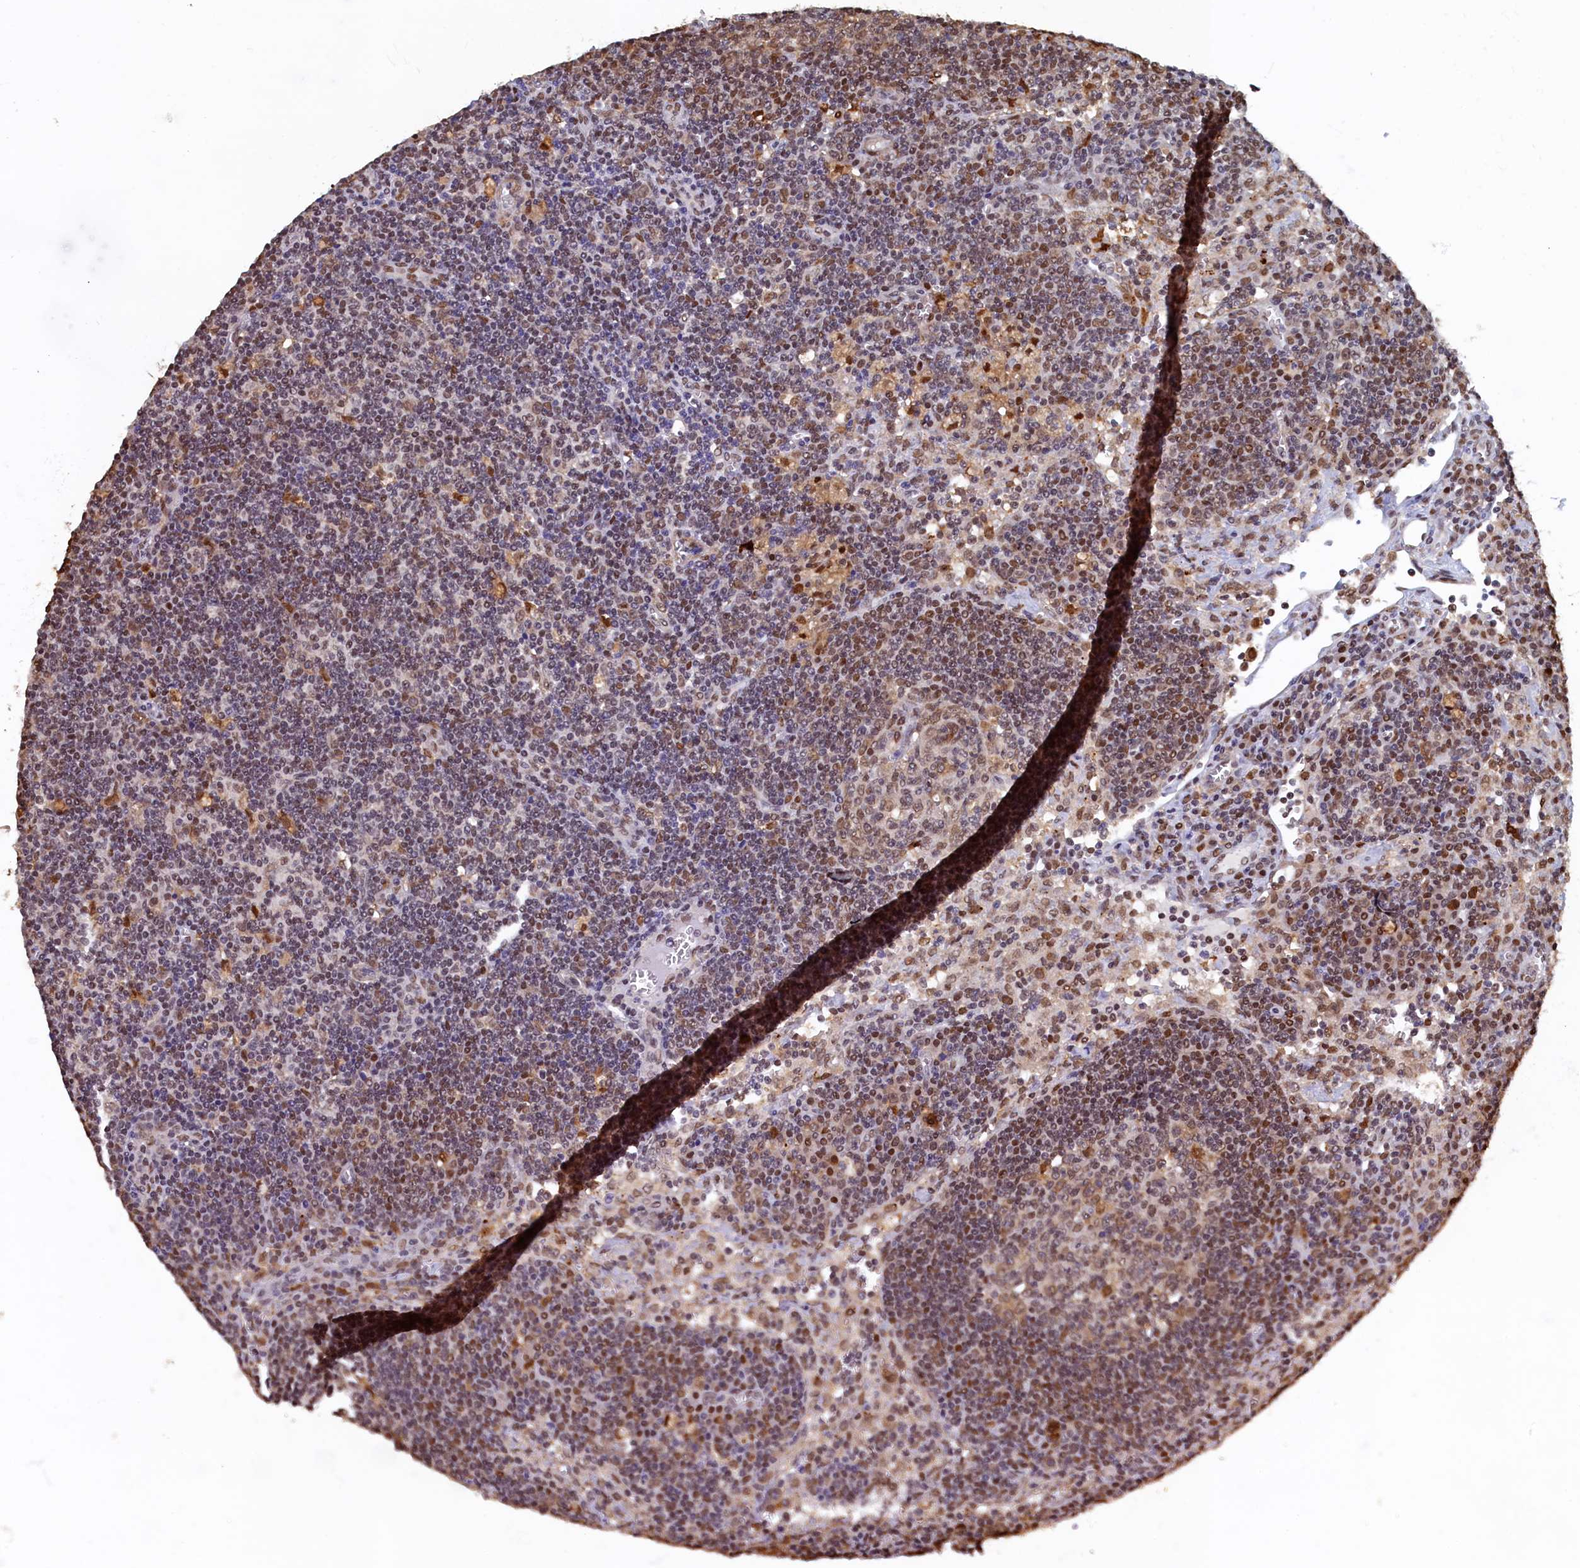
{"staining": {"intensity": "moderate", "quantity": "25%-75%", "location": "nuclear"}, "tissue": "lymph node", "cell_type": "Germinal center cells", "image_type": "normal", "snomed": [{"axis": "morphology", "description": "Normal tissue, NOS"}, {"axis": "topography", "description": "Lymph node"}], "caption": "Brown immunohistochemical staining in unremarkable lymph node displays moderate nuclear staining in about 25%-75% of germinal center cells.", "gene": "AHCY", "patient": {"sex": "male", "age": 58}}